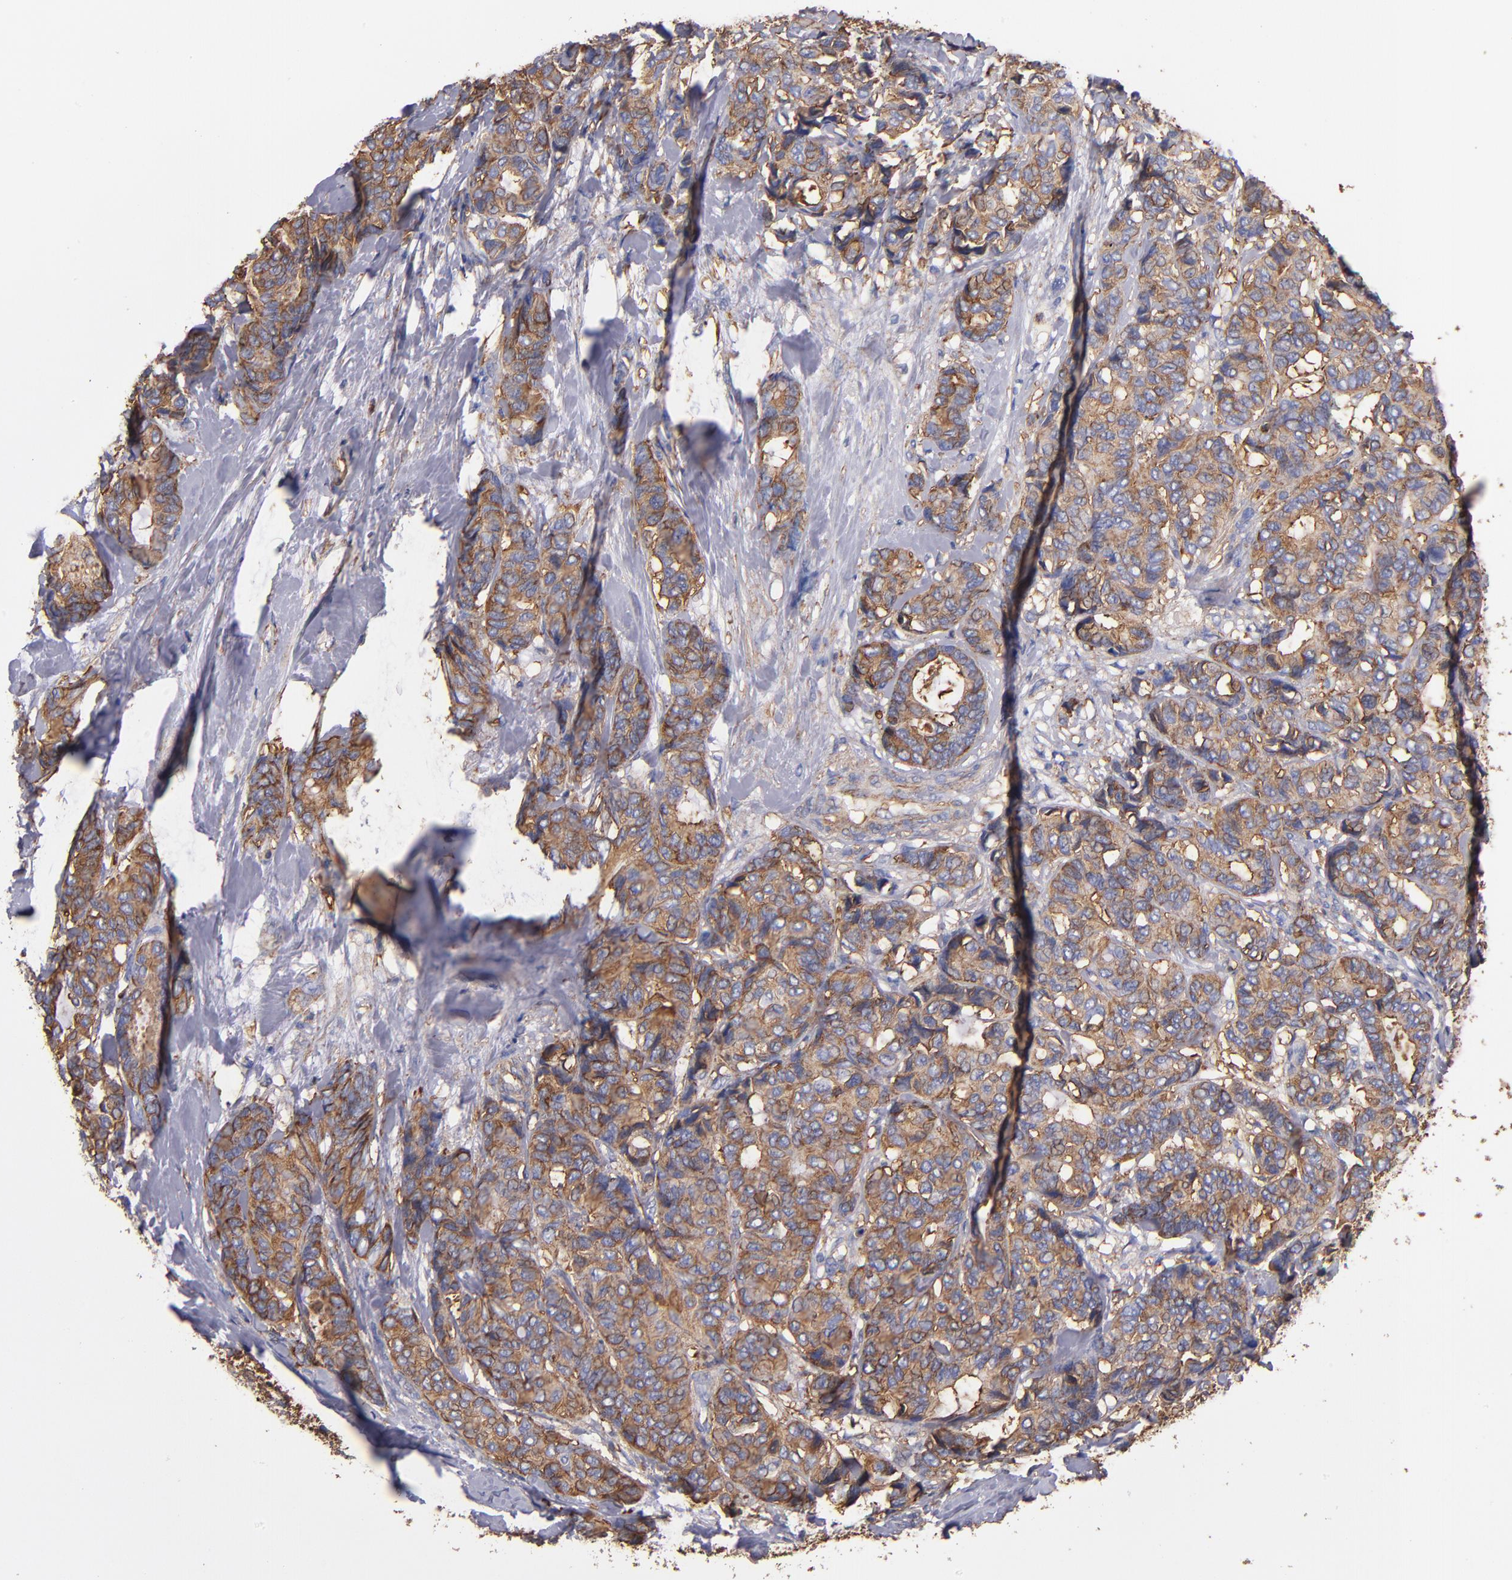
{"staining": {"intensity": "moderate", "quantity": "25%-75%", "location": "cytoplasmic/membranous"}, "tissue": "breast cancer", "cell_type": "Tumor cells", "image_type": "cancer", "snomed": [{"axis": "morphology", "description": "Duct carcinoma"}, {"axis": "topography", "description": "Breast"}], "caption": "IHC micrograph of neoplastic tissue: human invasive ductal carcinoma (breast) stained using immunohistochemistry (IHC) shows medium levels of moderate protein expression localized specifically in the cytoplasmic/membranous of tumor cells, appearing as a cytoplasmic/membranous brown color.", "gene": "MVP", "patient": {"sex": "female", "age": 87}}